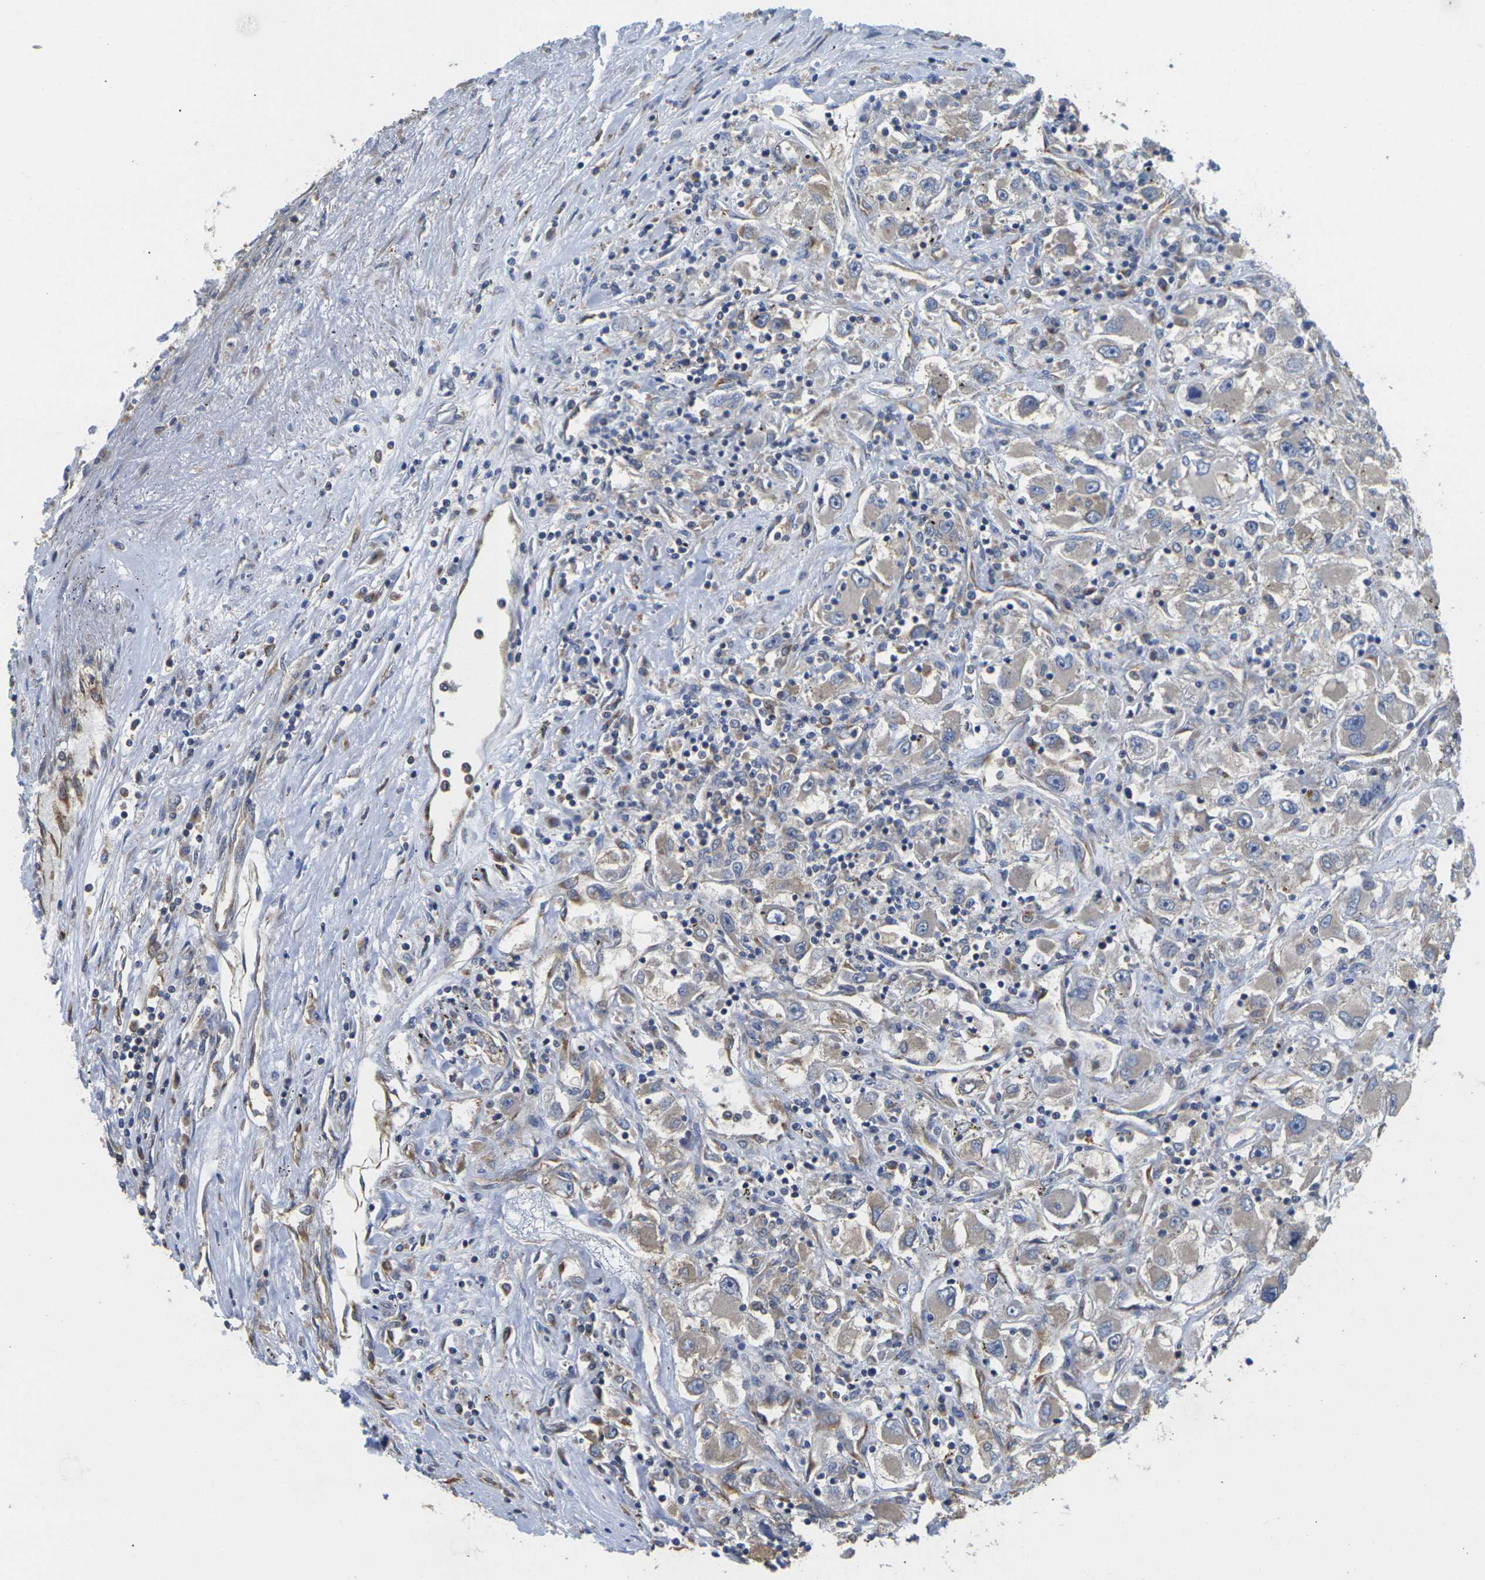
{"staining": {"intensity": "negative", "quantity": "none", "location": "none"}, "tissue": "renal cancer", "cell_type": "Tumor cells", "image_type": "cancer", "snomed": [{"axis": "morphology", "description": "Adenocarcinoma, NOS"}, {"axis": "topography", "description": "Kidney"}], "caption": "Renal cancer (adenocarcinoma) stained for a protein using IHC demonstrates no expression tumor cells.", "gene": "TMCC2", "patient": {"sex": "female", "age": 52}}